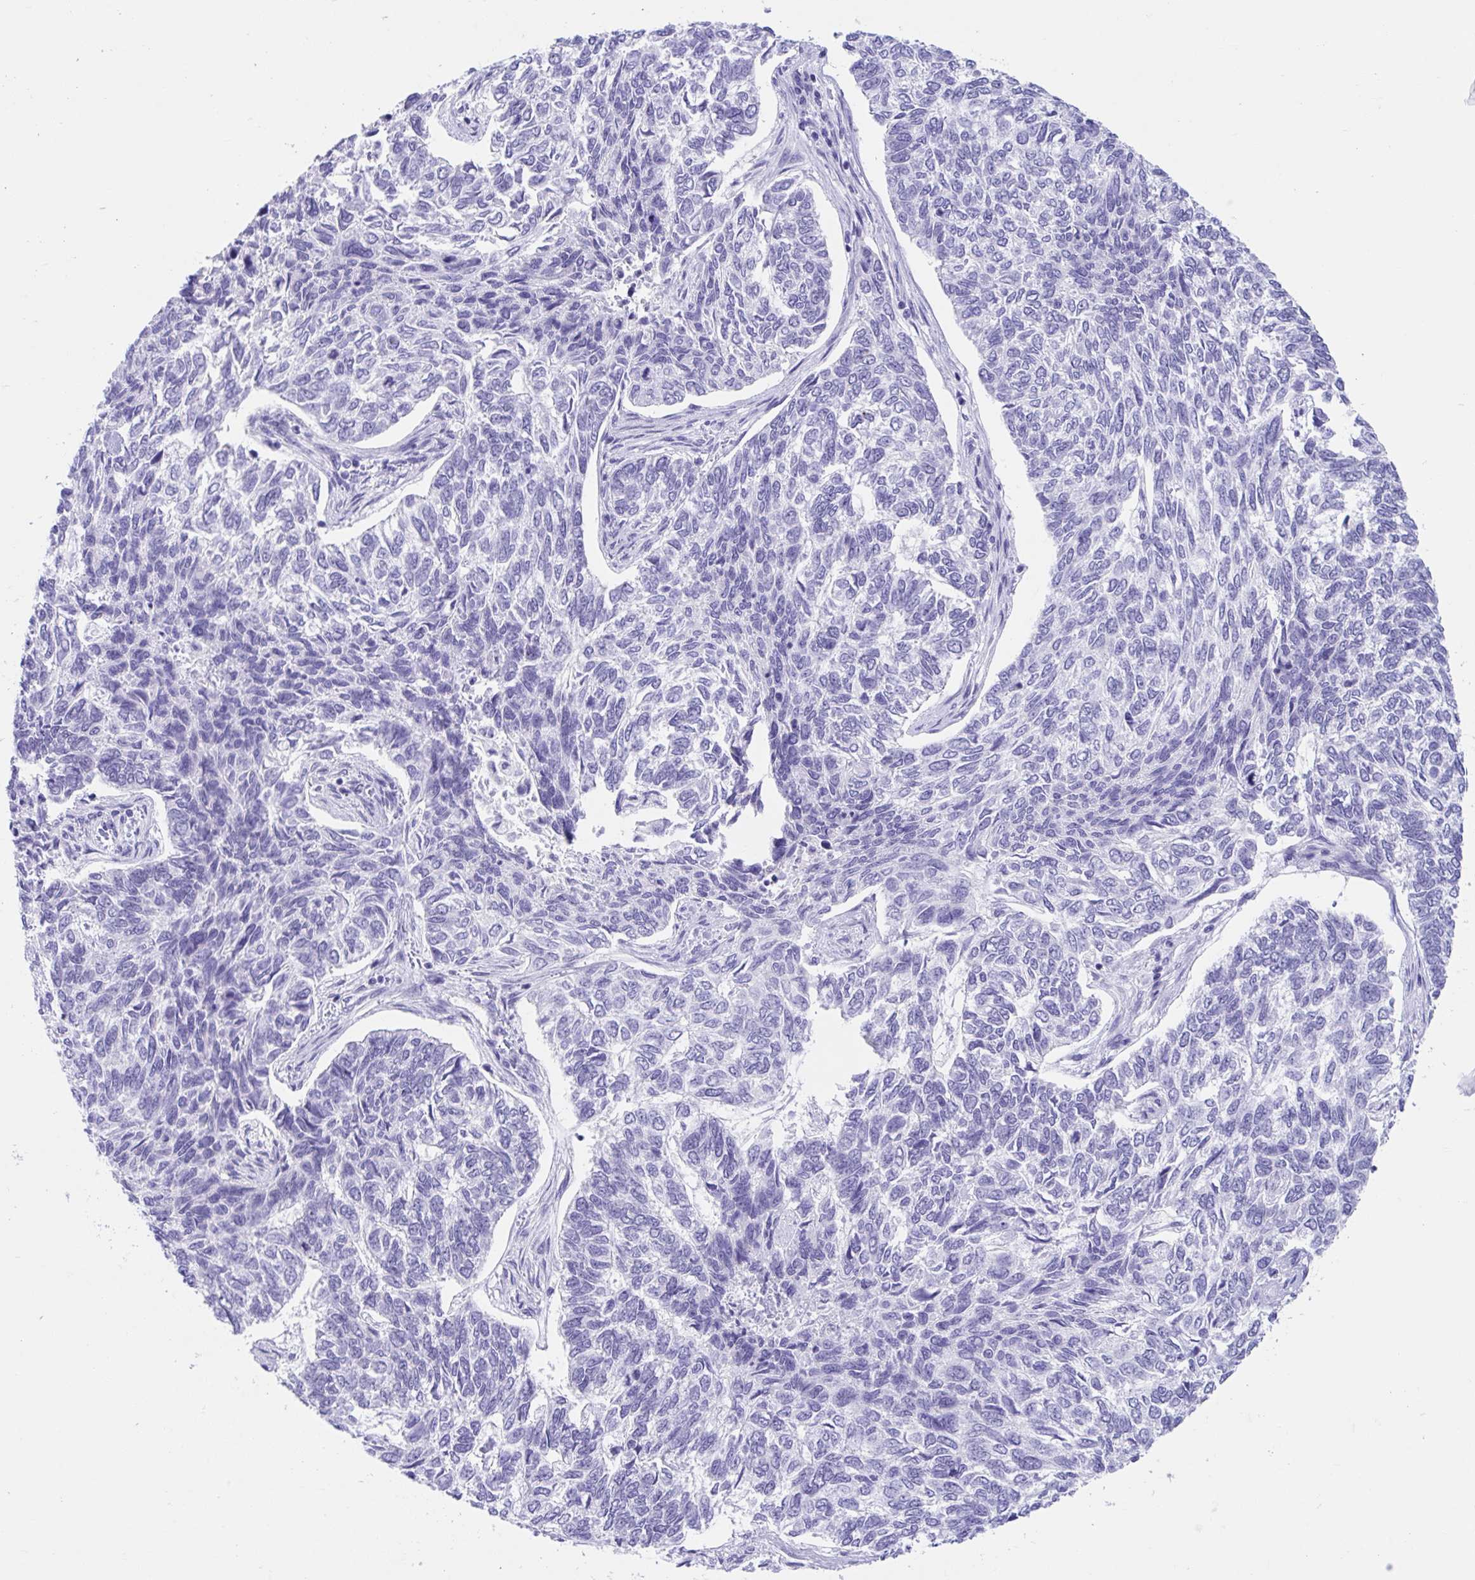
{"staining": {"intensity": "negative", "quantity": "none", "location": "none"}, "tissue": "skin cancer", "cell_type": "Tumor cells", "image_type": "cancer", "snomed": [{"axis": "morphology", "description": "Basal cell carcinoma"}, {"axis": "topography", "description": "Skin"}], "caption": "Skin cancer (basal cell carcinoma) stained for a protein using immunohistochemistry demonstrates no expression tumor cells.", "gene": "TMEM35A", "patient": {"sex": "female", "age": 65}}